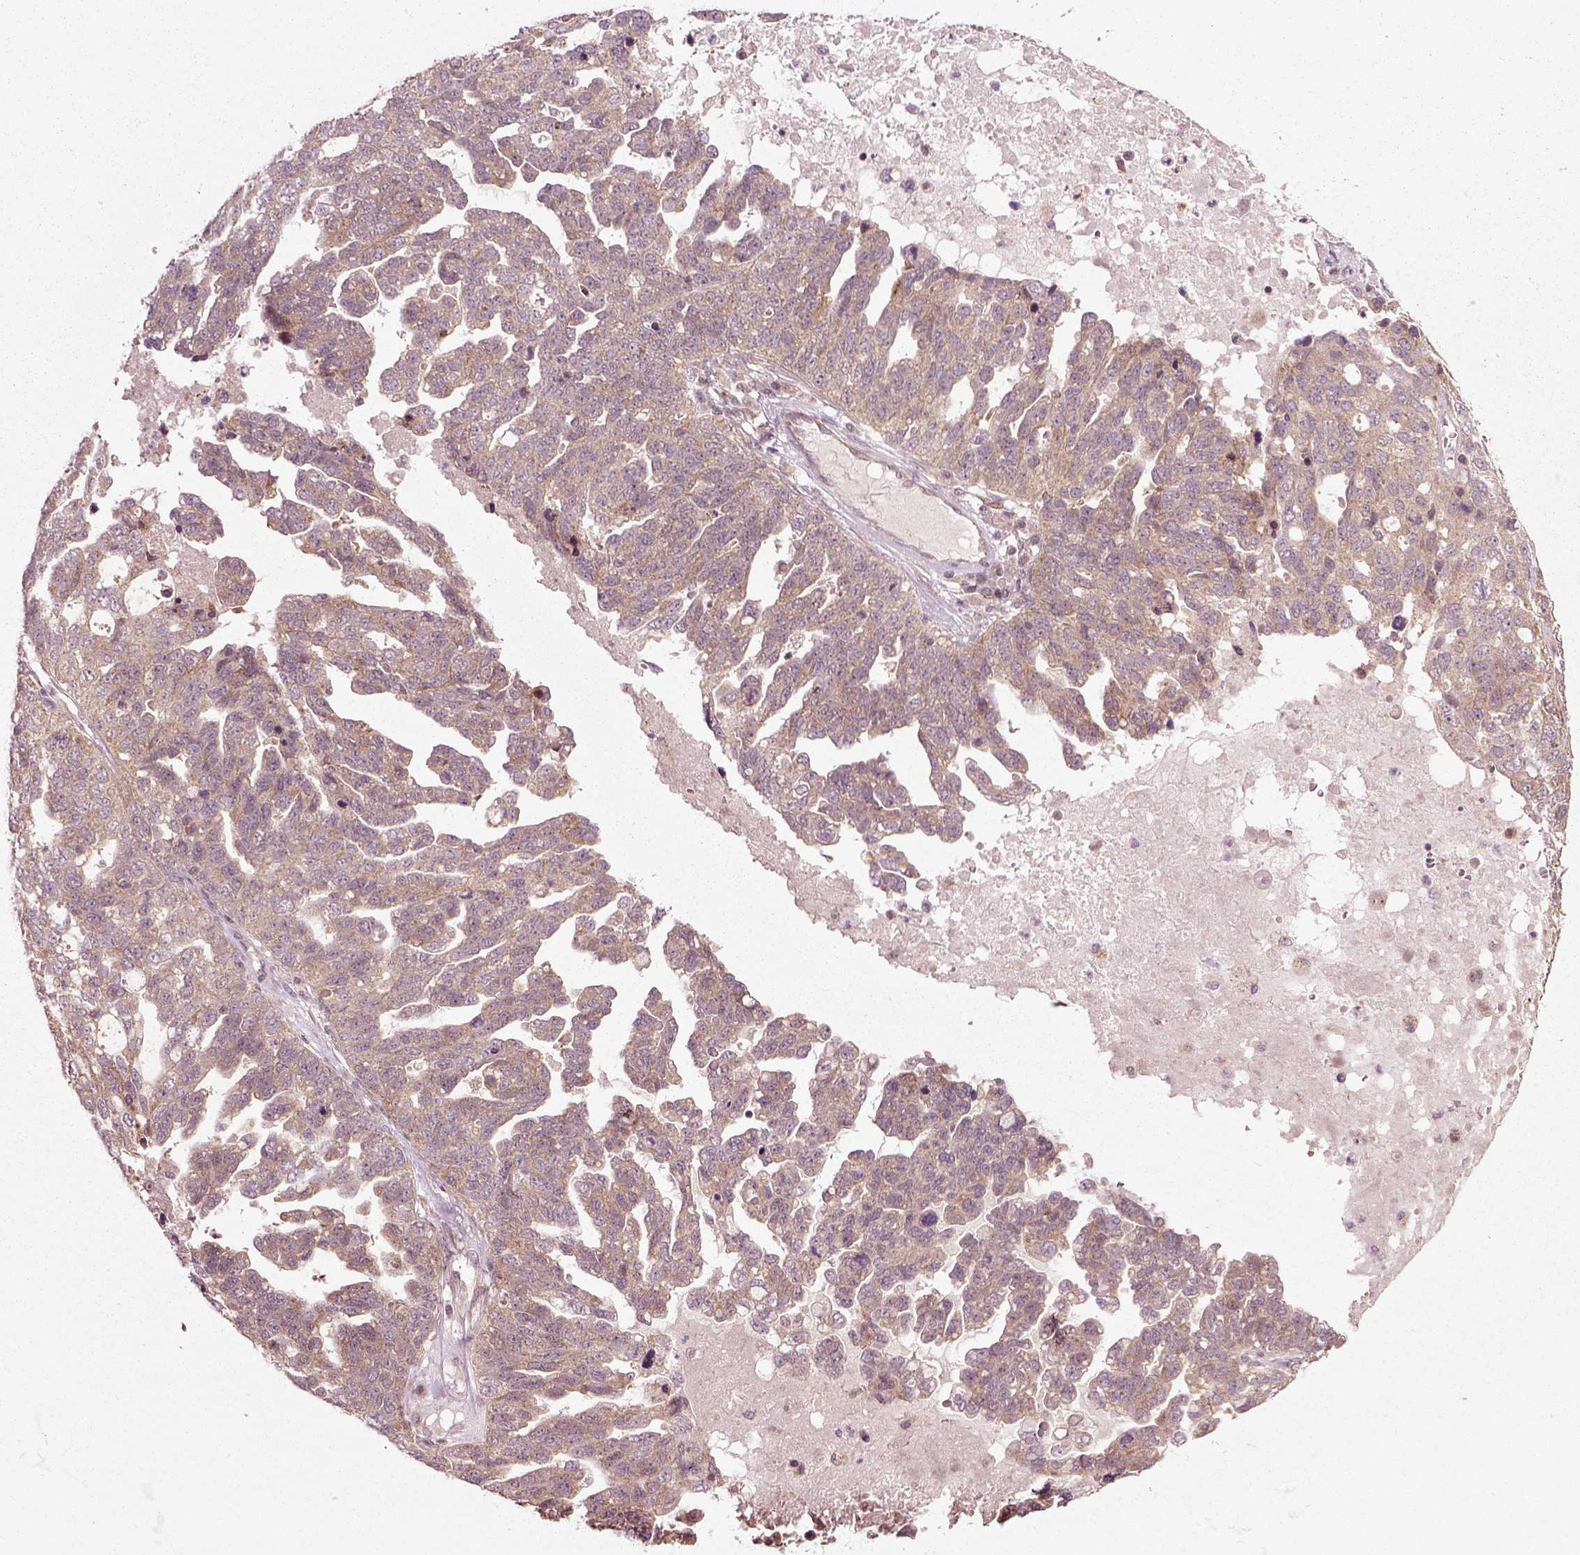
{"staining": {"intensity": "weak", "quantity": ">75%", "location": "cytoplasmic/membranous"}, "tissue": "ovarian cancer", "cell_type": "Tumor cells", "image_type": "cancer", "snomed": [{"axis": "morphology", "description": "Cystadenocarcinoma, serous, NOS"}, {"axis": "topography", "description": "Ovary"}], "caption": "This is a photomicrograph of IHC staining of serous cystadenocarcinoma (ovarian), which shows weak positivity in the cytoplasmic/membranous of tumor cells.", "gene": "PLCD3", "patient": {"sex": "female", "age": 71}}